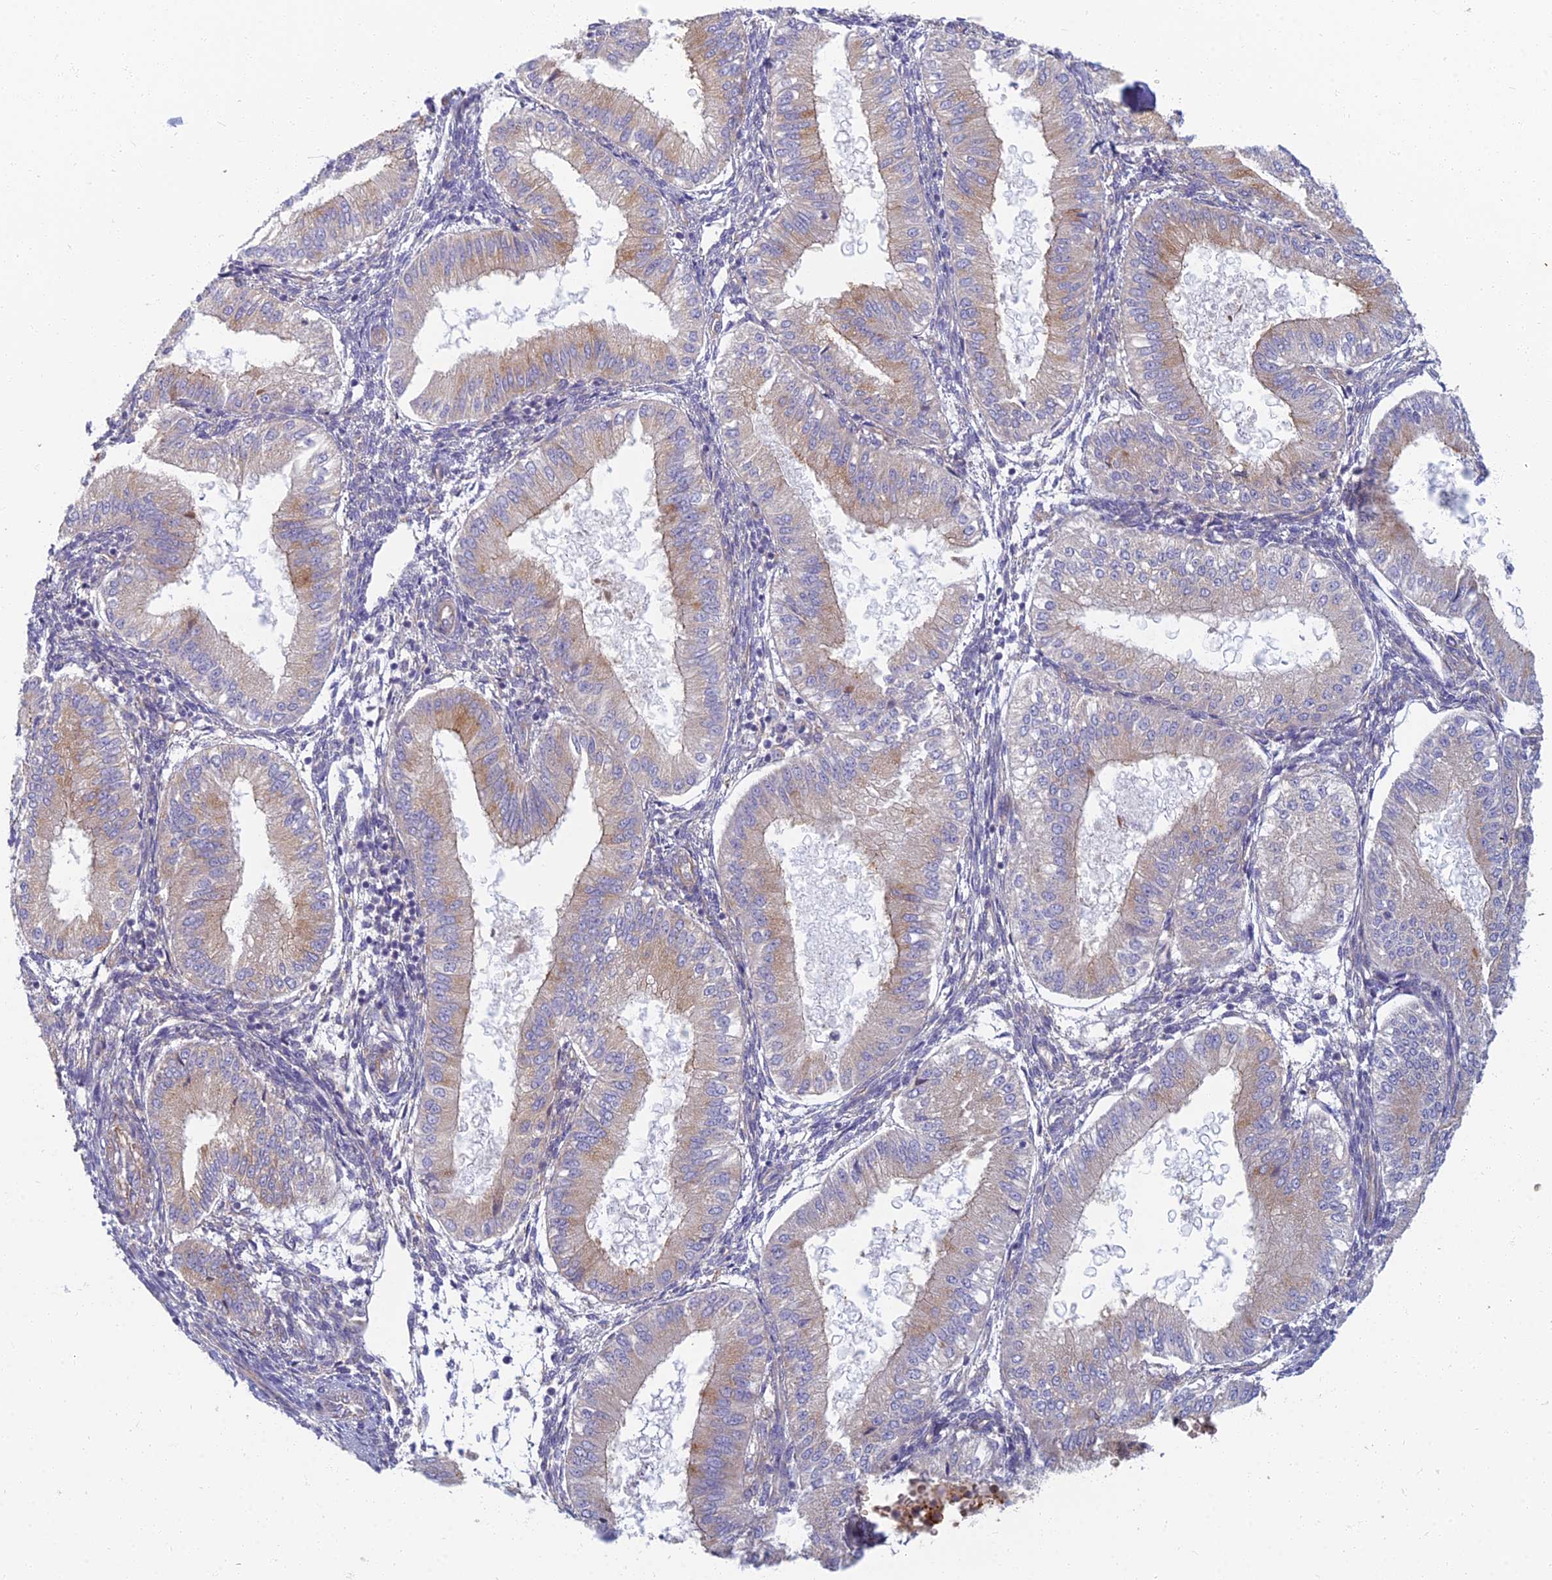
{"staining": {"intensity": "weak", "quantity": "25%-75%", "location": "cytoplasmic/membranous"}, "tissue": "endometrium", "cell_type": "Cells in endometrial stroma", "image_type": "normal", "snomed": [{"axis": "morphology", "description": "Normal tissue, NOS"}, {"axis": "topography", "description": "Endometrium"}], "caption": "A histopathology image of human endometrium stained for a protein shows weak cytoplasmic/membranous brown staining in cells in endometrial stroma. The staining was performed using DAB, with brown indicating positive protein expression. Nuclei are stained blue with hematoxylin.", "gene": "PROX2", "patient": {"sex": "female", "age": 39}}